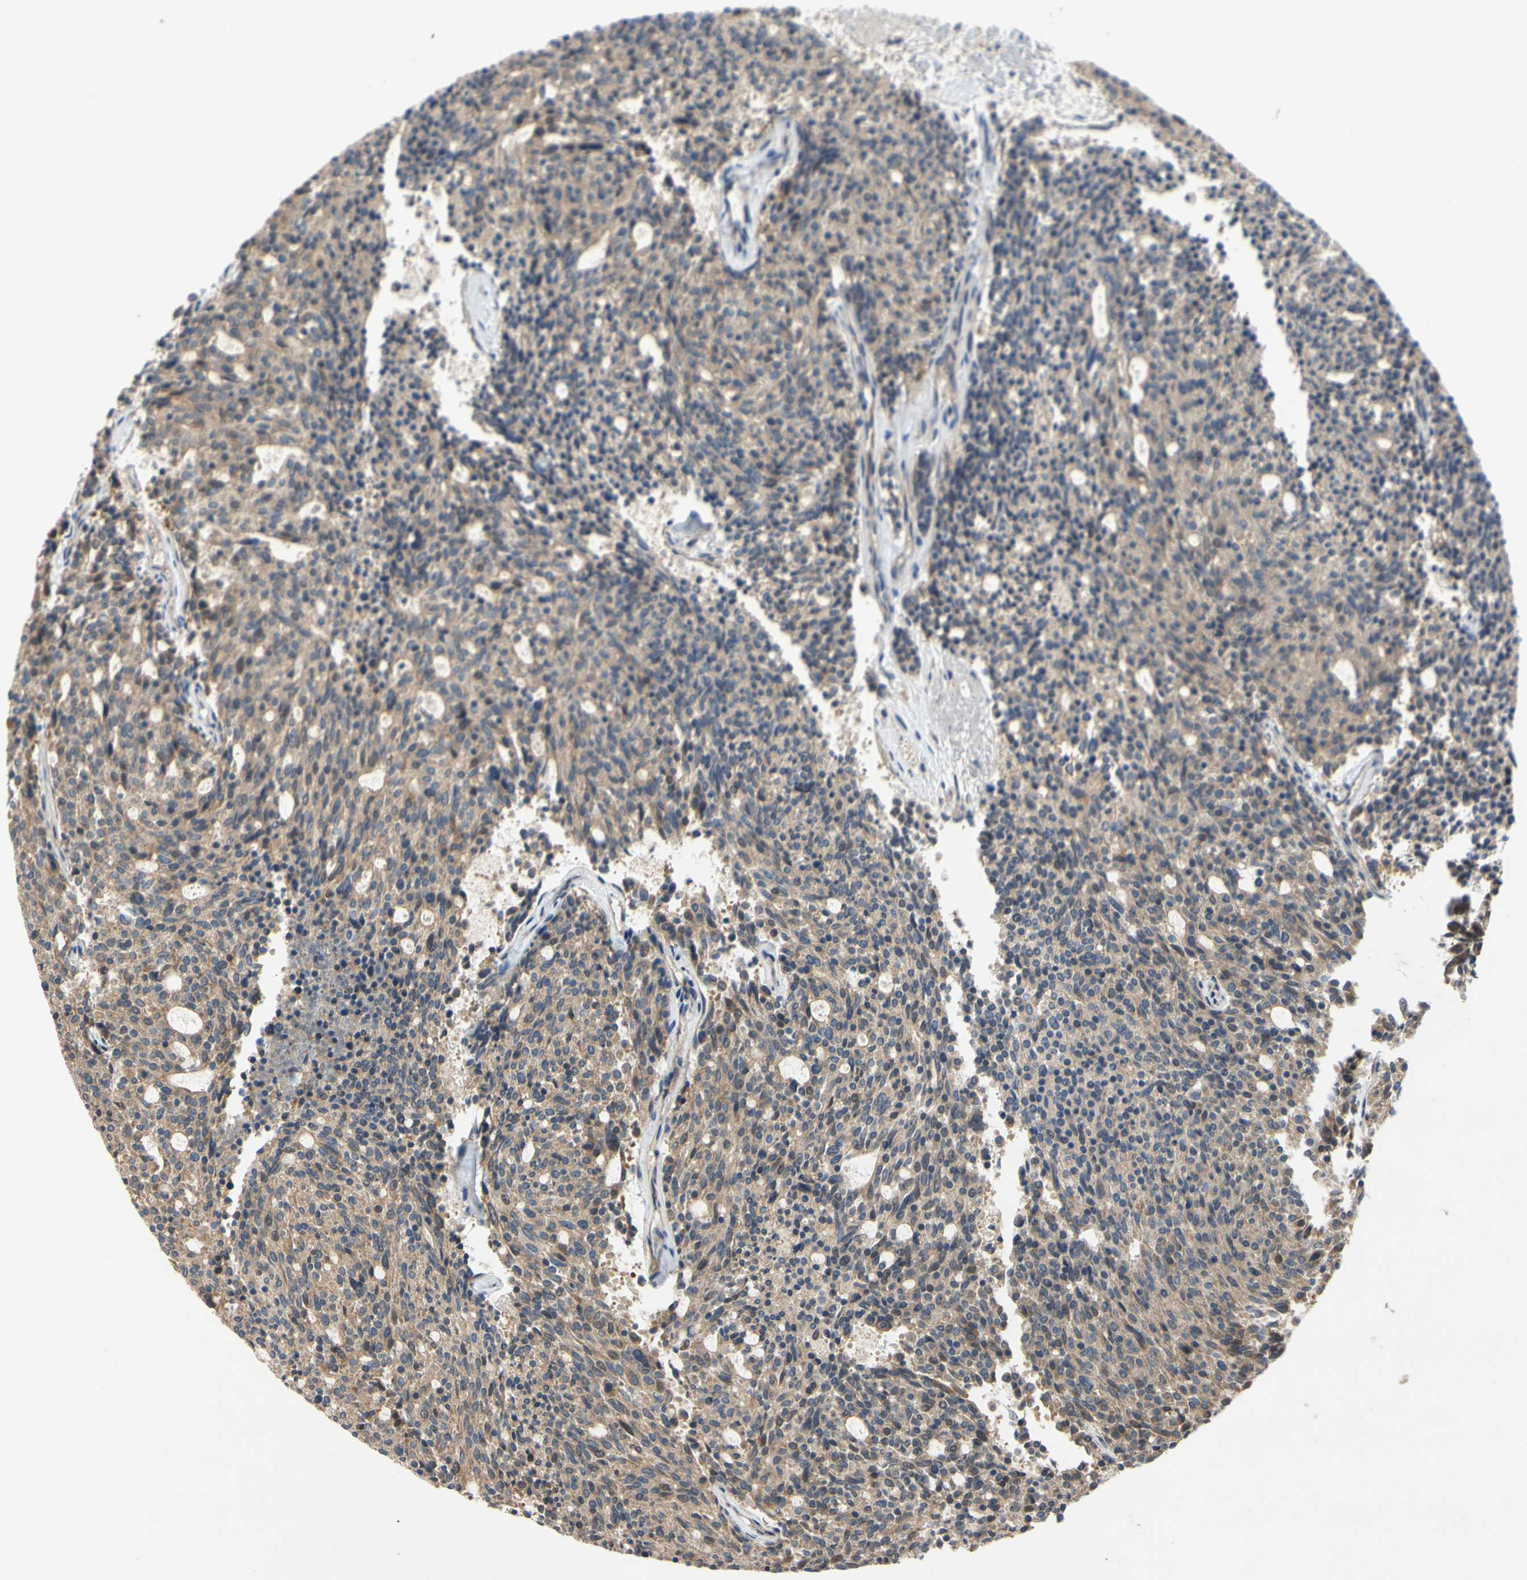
{"staining": {"intensity": "moderate", "quantity": ">75%", "location": "cytoplasmic/membranous"}, "tissue": "carcinoid", "cell_type": "Tumor cells", "image_type": "cancer", "snomed": [{"axis": "morphology", "description": "Carcinoid, malignant, NOS"}, {"axis": "topography", "description": "Pancreas"}], "caption": "Human carcinoid stained with a protein marker displays moderate staining in tumor cells.", "gene": "MBTPS2", "patient": {"sex": "female", "age": 54}}